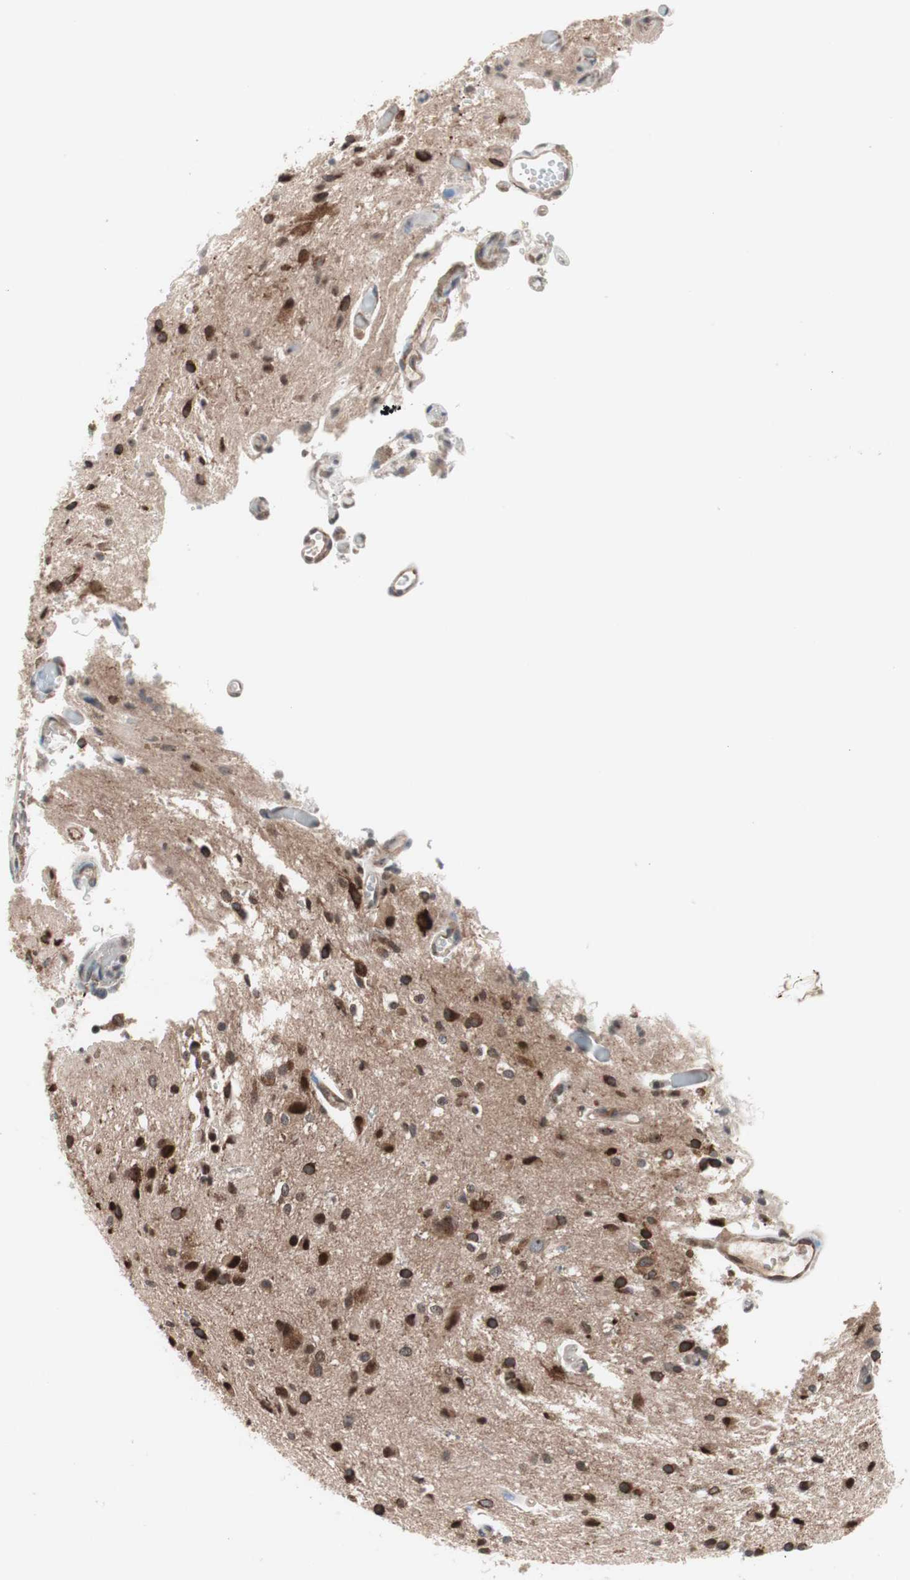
{"staining": {"intensity": "moderate", "quantity": "25%-75%", "location": "cytoplasmic/membranous"}, "tissue": "glioma", "cell_type": "Tumor cells", "image_type": "cancer", "snomed": [{"axis": "morphology", "description": "Glioma, malignant, High grade"}, {"axis": "topography", "description": "Brain"}], "caption": "This is an image of immunohistochemistry (IHC) staining of glioma, which shows moderate expression in the cytoplasmic/membranous of tumor cells.", "gene": "IRS1", "patient": {"sex": "male", "age": 47}}